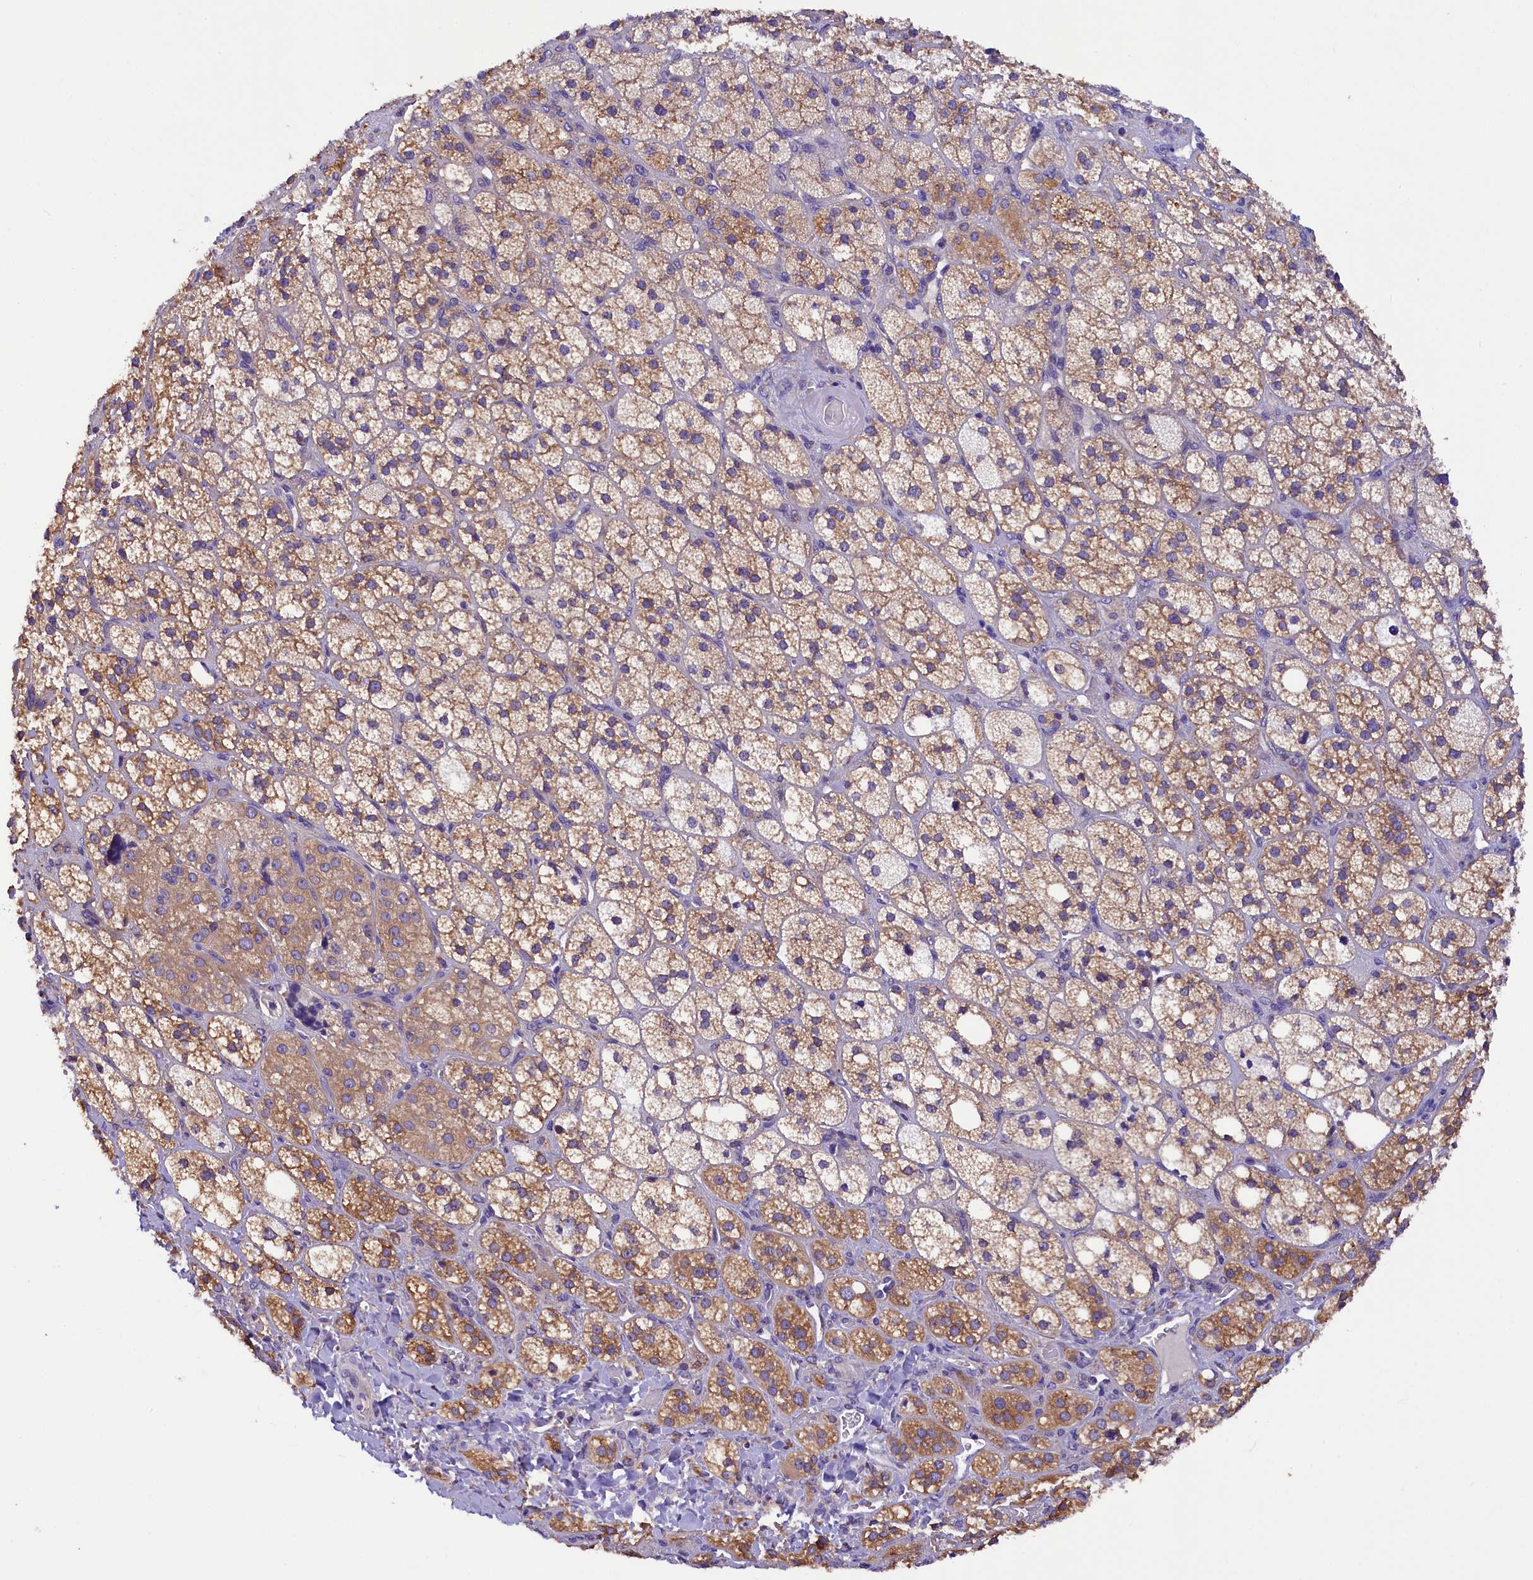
{"staining": {"intensity": "moderate", "quantity": ">75%", "location": "cytoplasmic/membranous"}, "tissue": "adrenal gland", "cell_type": "Glandular cells", "image_type": "normal", "snomed": [{"axis": "morphology", "description": "Normal tissue, NOS"}, {"axis": "topography", "description": "Adrenal gland"}], "caption": "Adrenal gland stained for a protein shows moderate cytoplasmic/membranous positivity in glandular cells. Nuclei are stained in blue.", "gene": "AP3B2", "patient": {"sex": "male", "age": 61}}